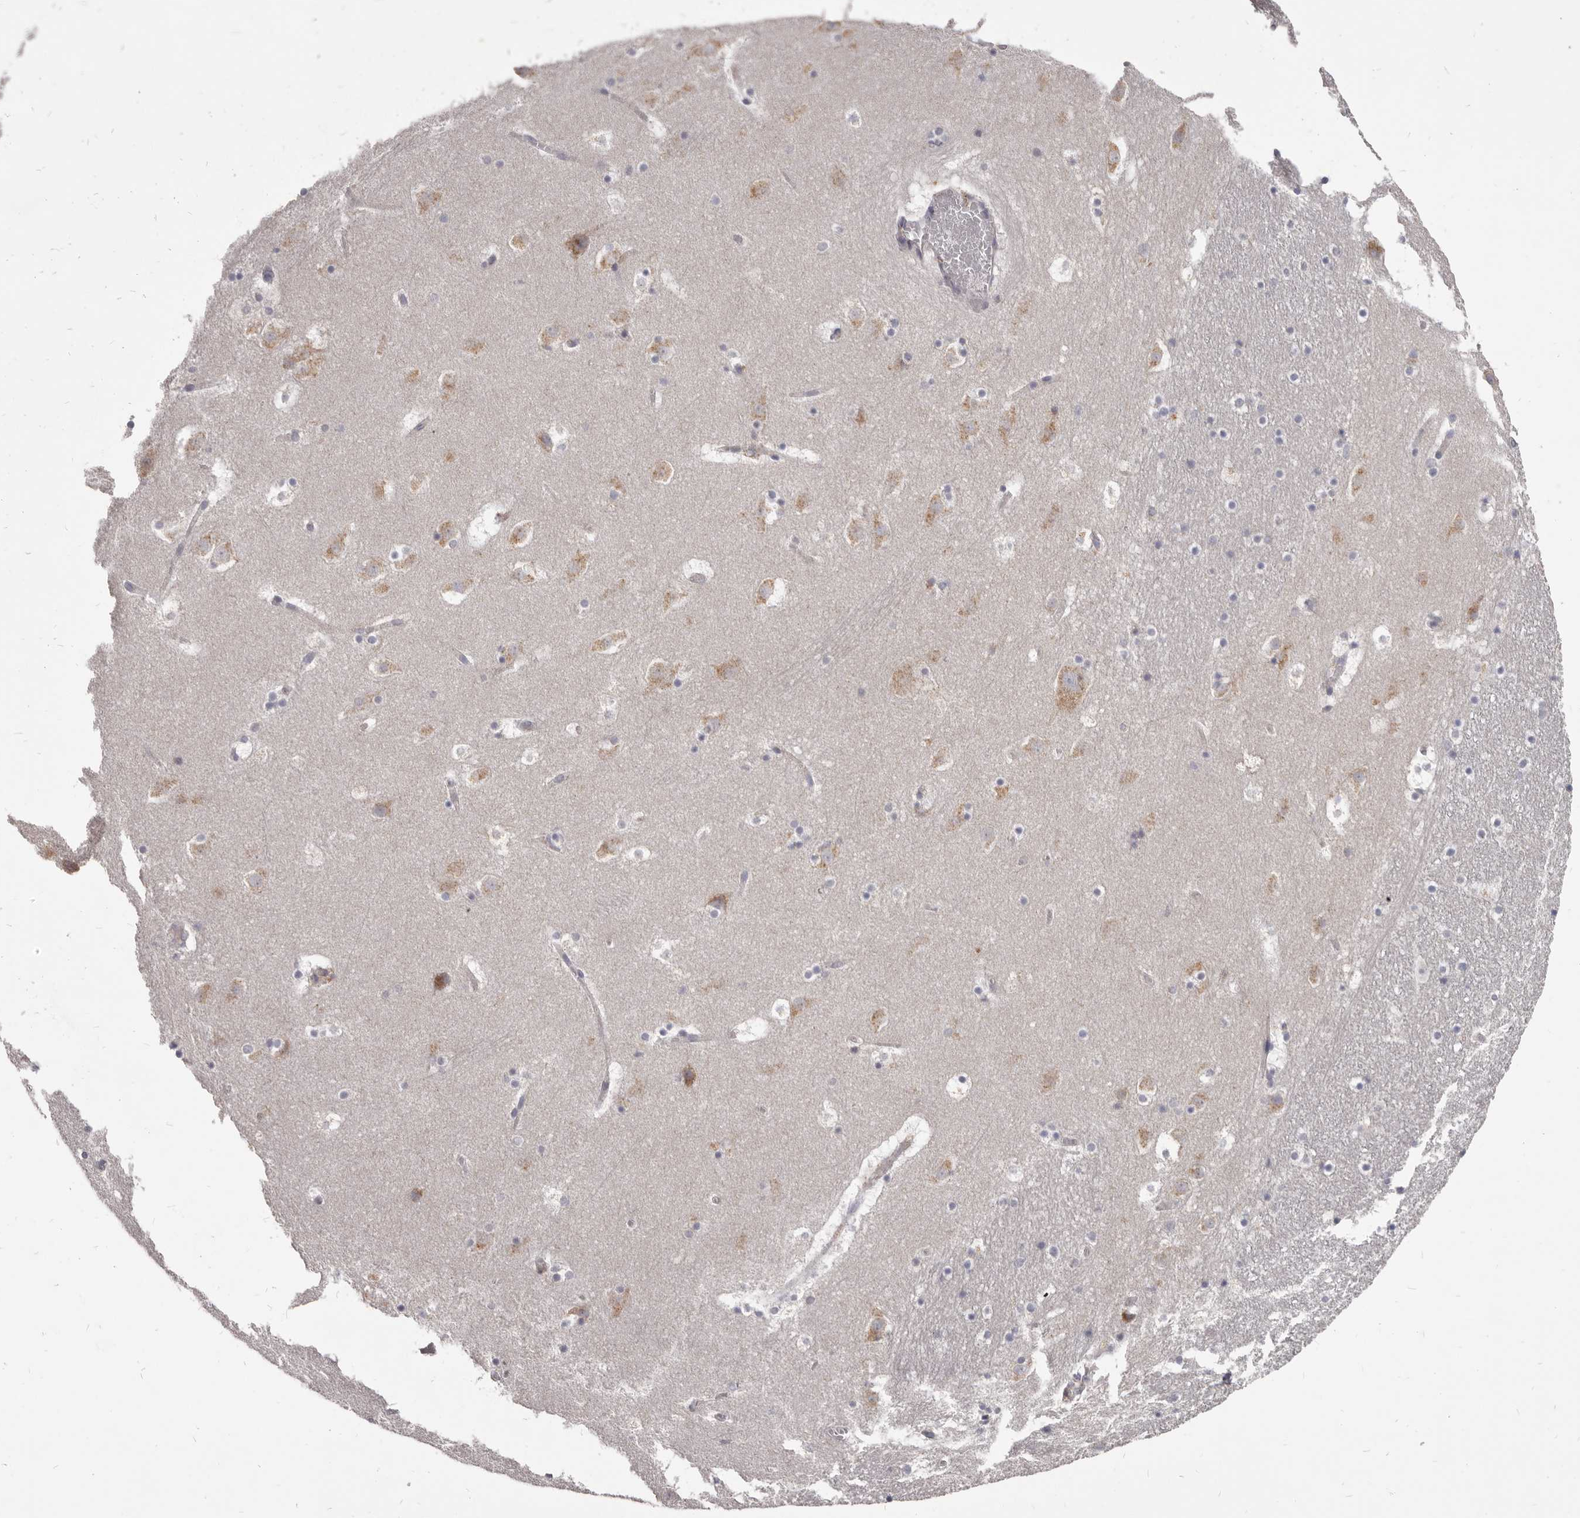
{"staining": {"intensity": "weak", "quantity": "<25%", "location": "cytoplasmic/membranous"}, "tissue": "caudate", "cell_type": "Glial cells", "image_type": "normal", "snomed": [{"axis": "morphology", "description": "Normal tissue, NOS"}, {"axis": "topography", "description": "Lateral ventricle wall"}], "caption": "There is no significant positivity in glial cells of caudate.", "gene": "PI4K2A", "patient": {"sex": "male", "age": 45}}